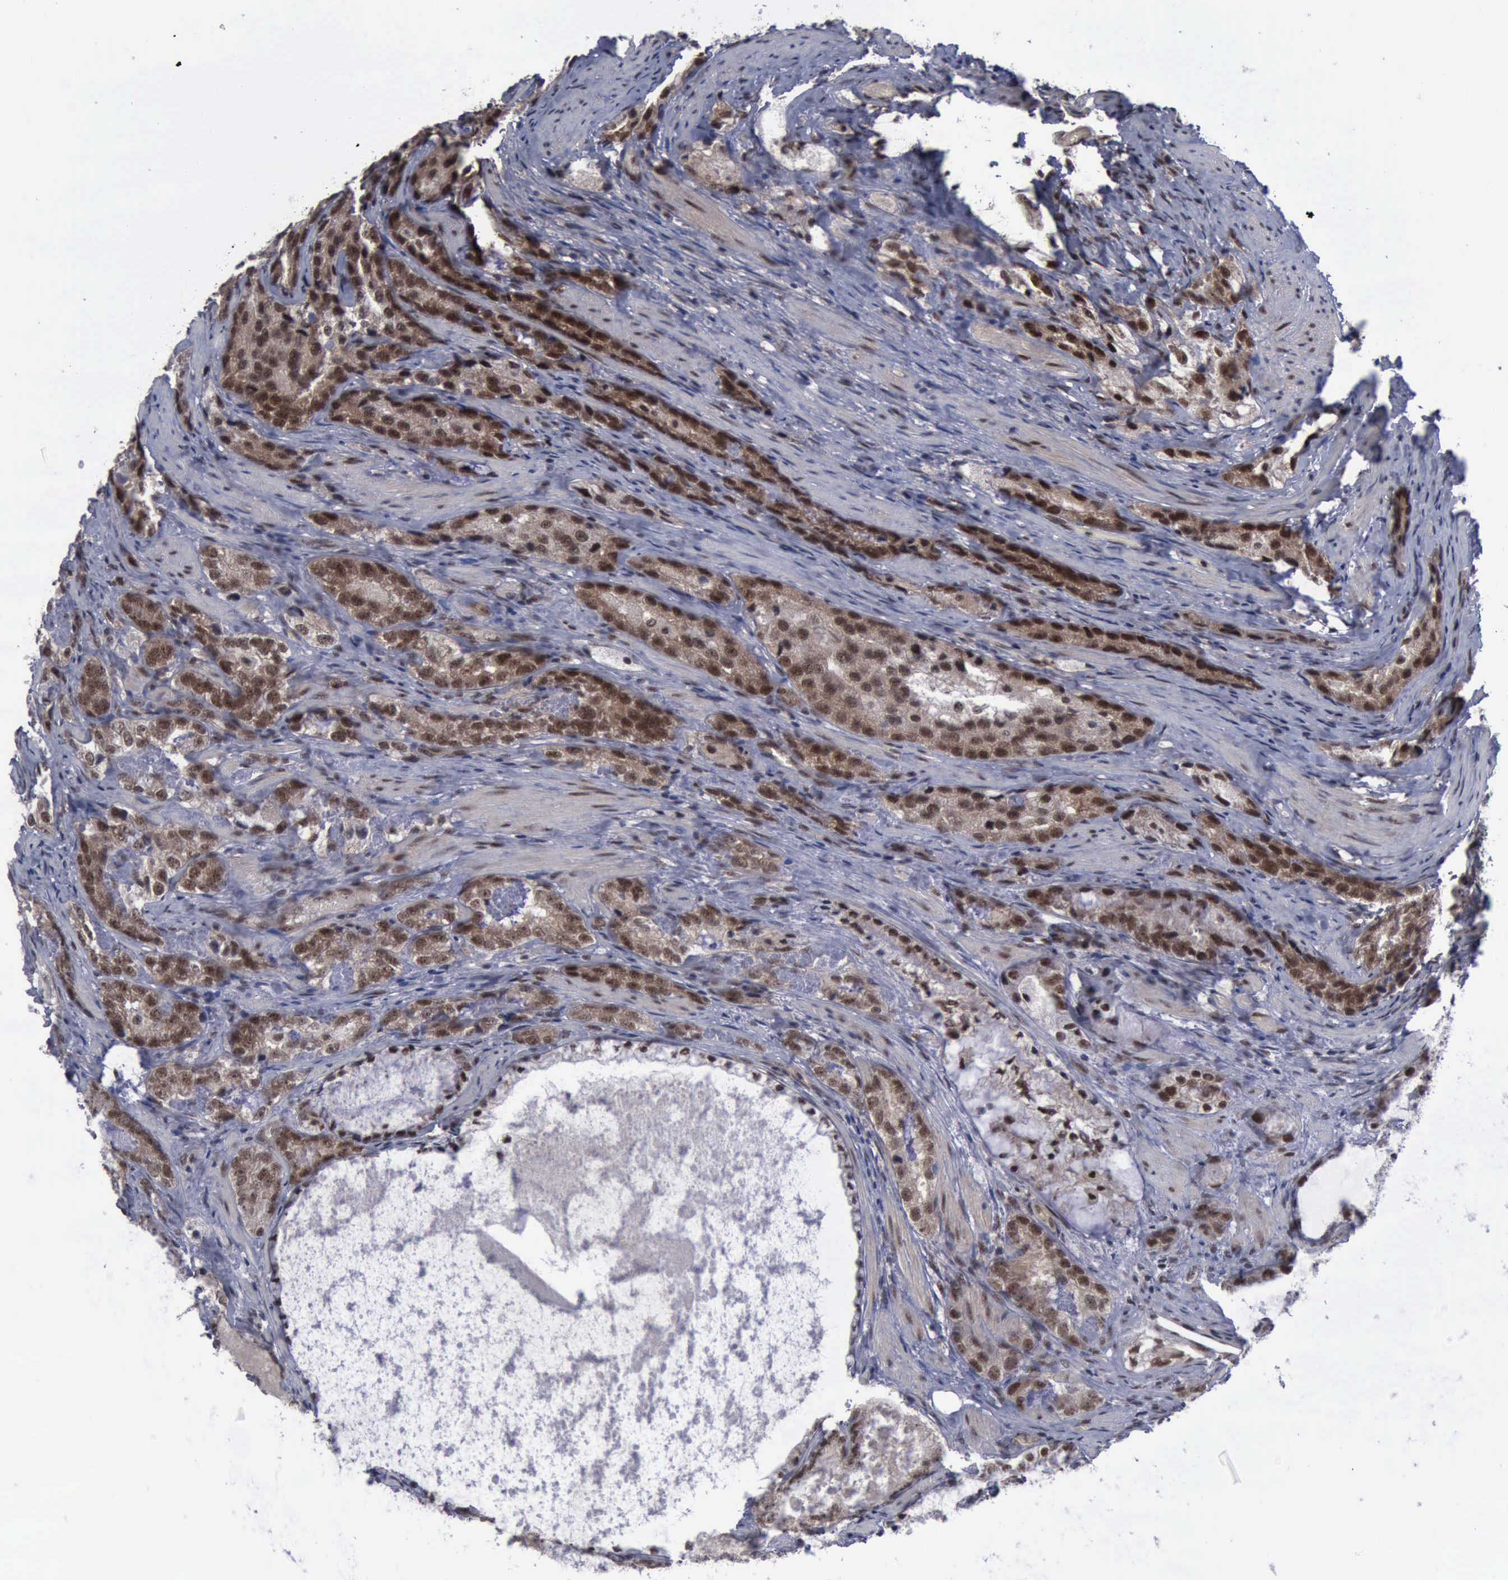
{"staining": {"intensity": "strong", "quantity": ">75%", "location": "cytoplasmic/membranous,nuclear"}, "tissue": "prostate cancer", "cell_type": "Tumor cells", "image_type": "cancer", "snomed": [{"axis": "morphology", "description": "Adenocarcinoma, High grade"}, {"axis": "topography", "description": "Prostate"}], "caption": "Prostate adenocarcinoma (high-grade) was stained to show a protein in brown. There is high levels of strong cytoplasmic/membranous and nuclear expression in approximately >75% of tumor cells.", "gene": "ATM", "patient": {"sex": "male", "age": 63}}